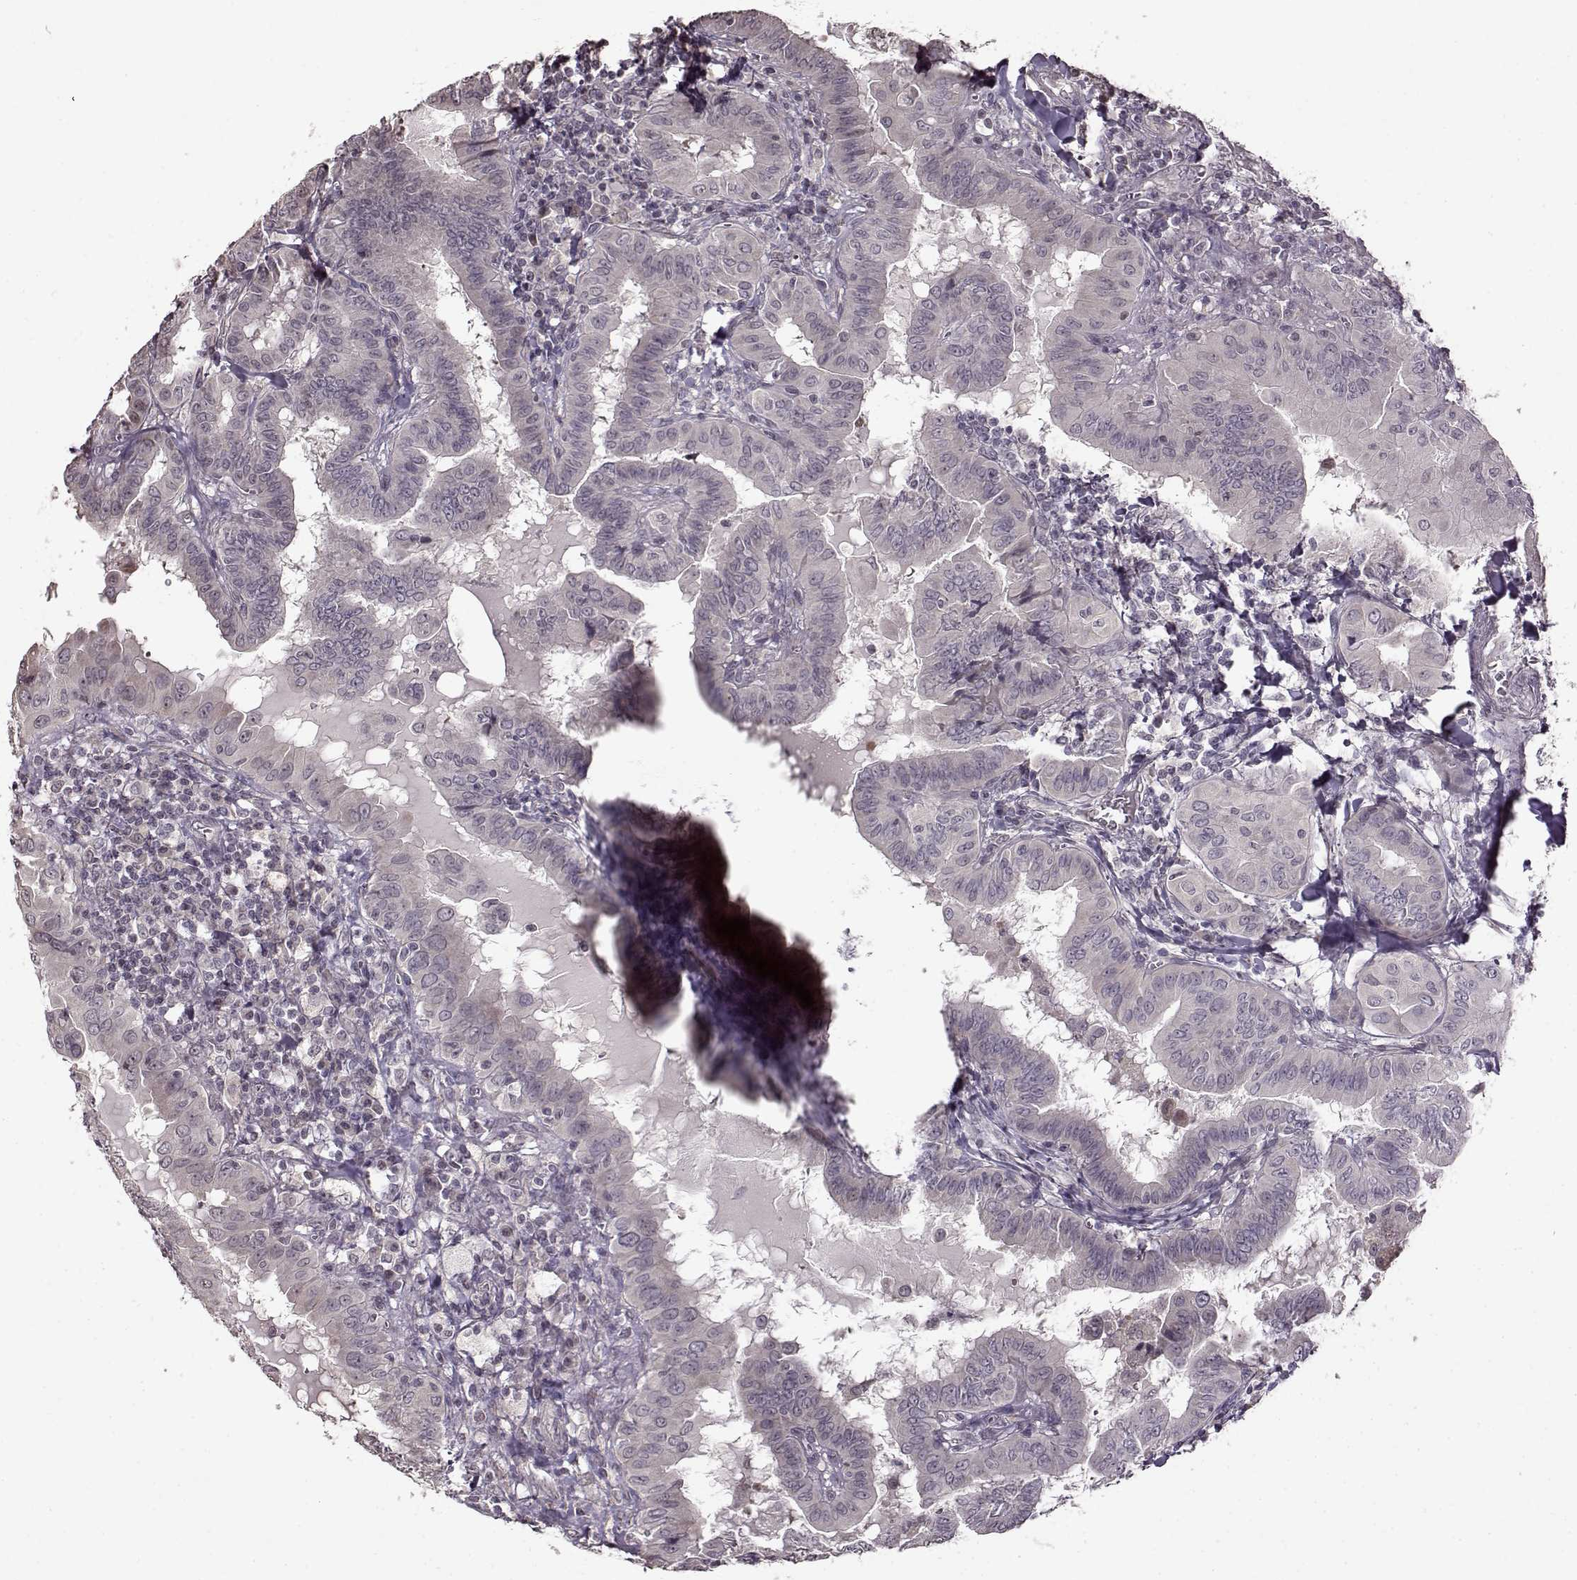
{"staining": {"intensity": "negative", "quantity": "none", "location": "none"}, "tissue": "thyroid cancer", "cell_type": "Tumor cells", "image_type": "cancer", "snomed": [{"axis": "morphology", "description": "Papillary adenocarcinoma, NOS"}, {"axis": "topography", "description": "Thyroid gland"}], "caption": "This is a photomicrograph of immunohistochemistry staining of thyroid papillary adenocarcinoma, which shows no expression in tumor cells. (DAB (3,3'-diaminobenzidine) immunohistochemistry (IHC) with hematoxylin counter stain).", "gene": "FSHB", "patient": {"sex": "female", "age": 37}}